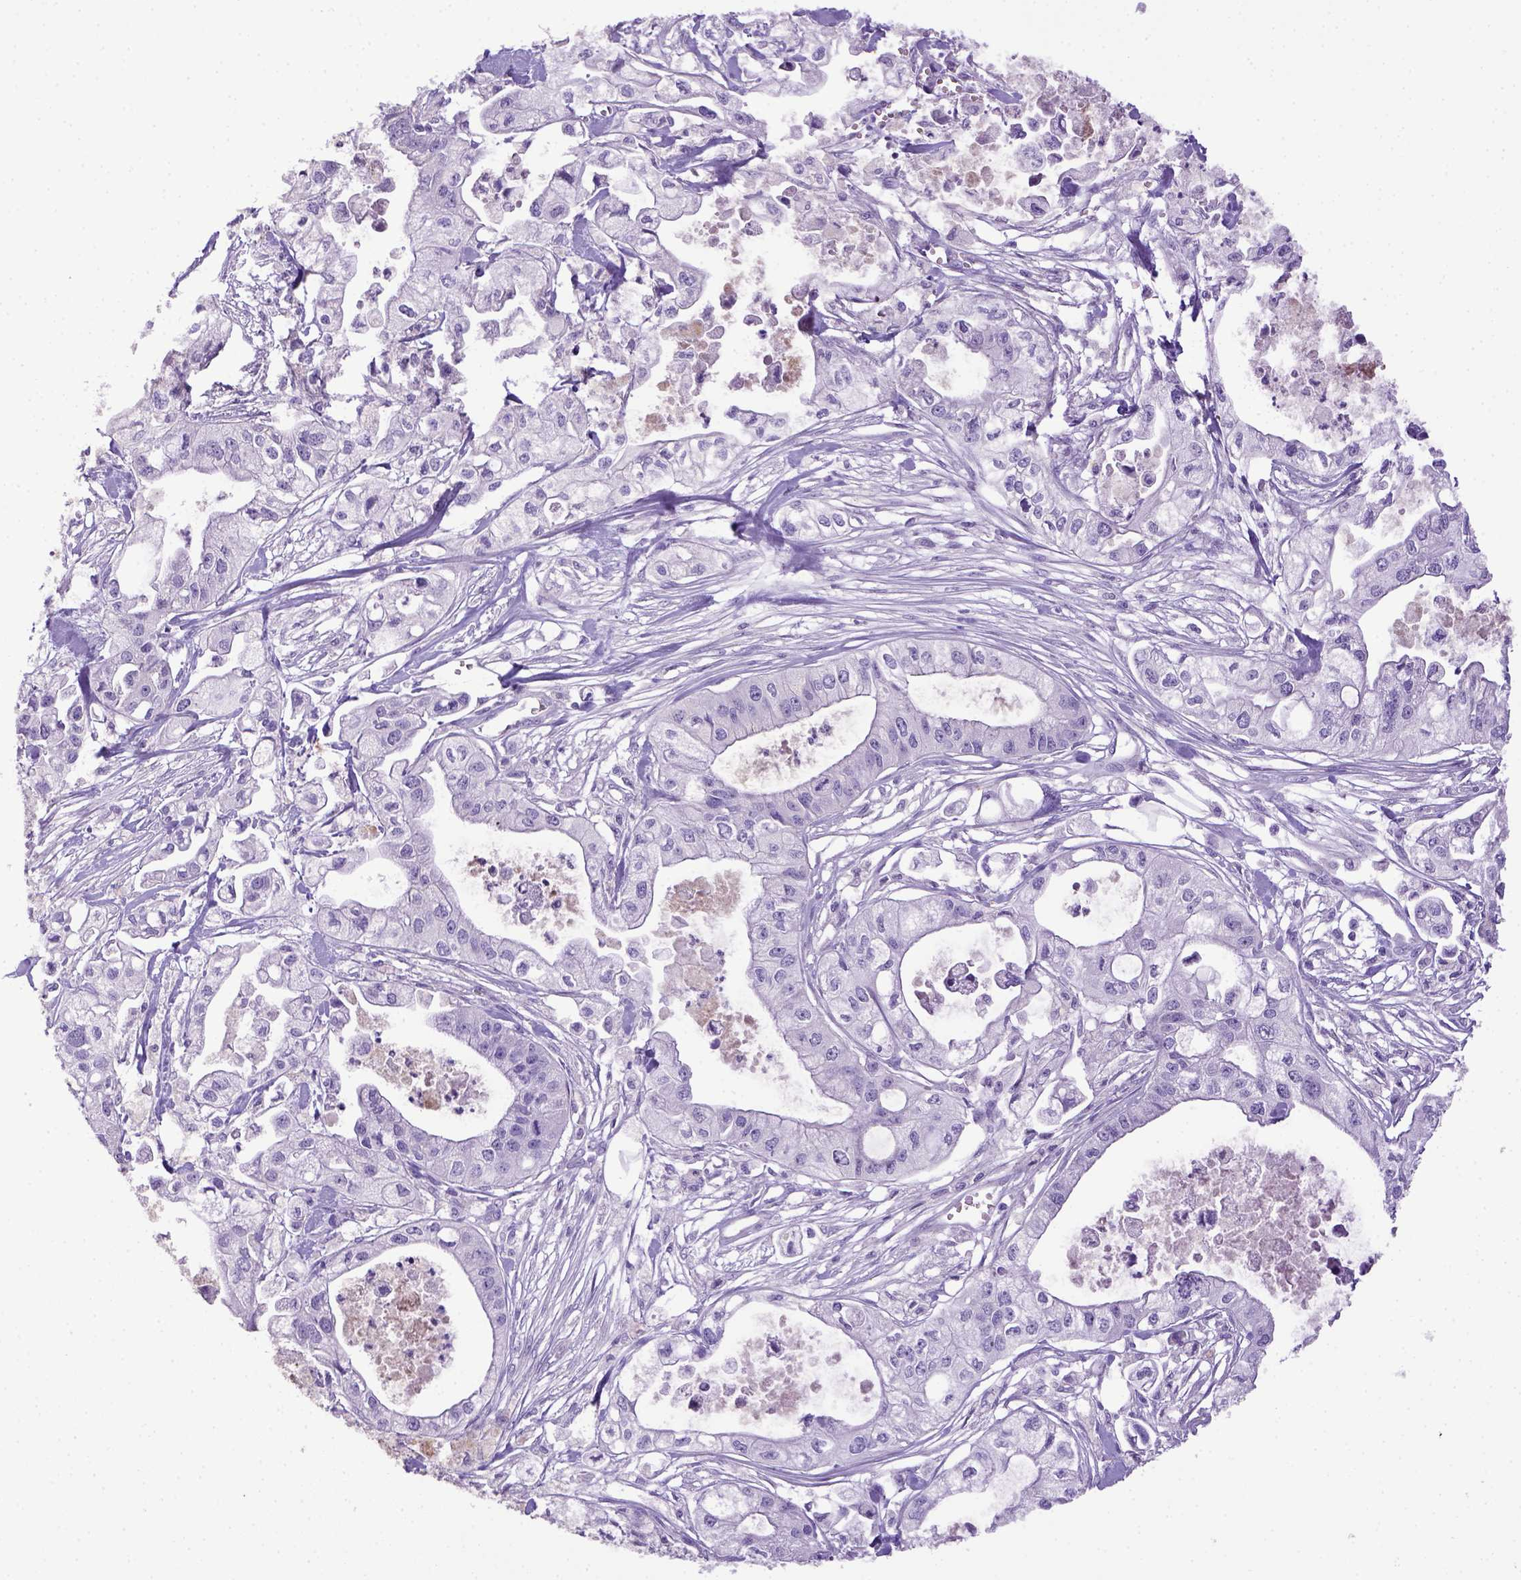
{"staining": {"intensity": "negative", "quantity": "none", "location": "none"}, "tissue": "pancreatic cancer", "cell_type": "Tumor cells", "image_type": "cancer", "snomed": [{"axis": "morphology", "description": "Adenocarcinoma, NOS"}, {"axis": "topography", "description": "Pancreas"}], "caption": "DAB (3,3'-diaminobenzidine) immunohistochemical staining of human pancreatic adenocarcinoma exhibits no significant expression in tumor cells.", "gene": "ITIH4", "patient": {"sex": "male", "age": 70}}